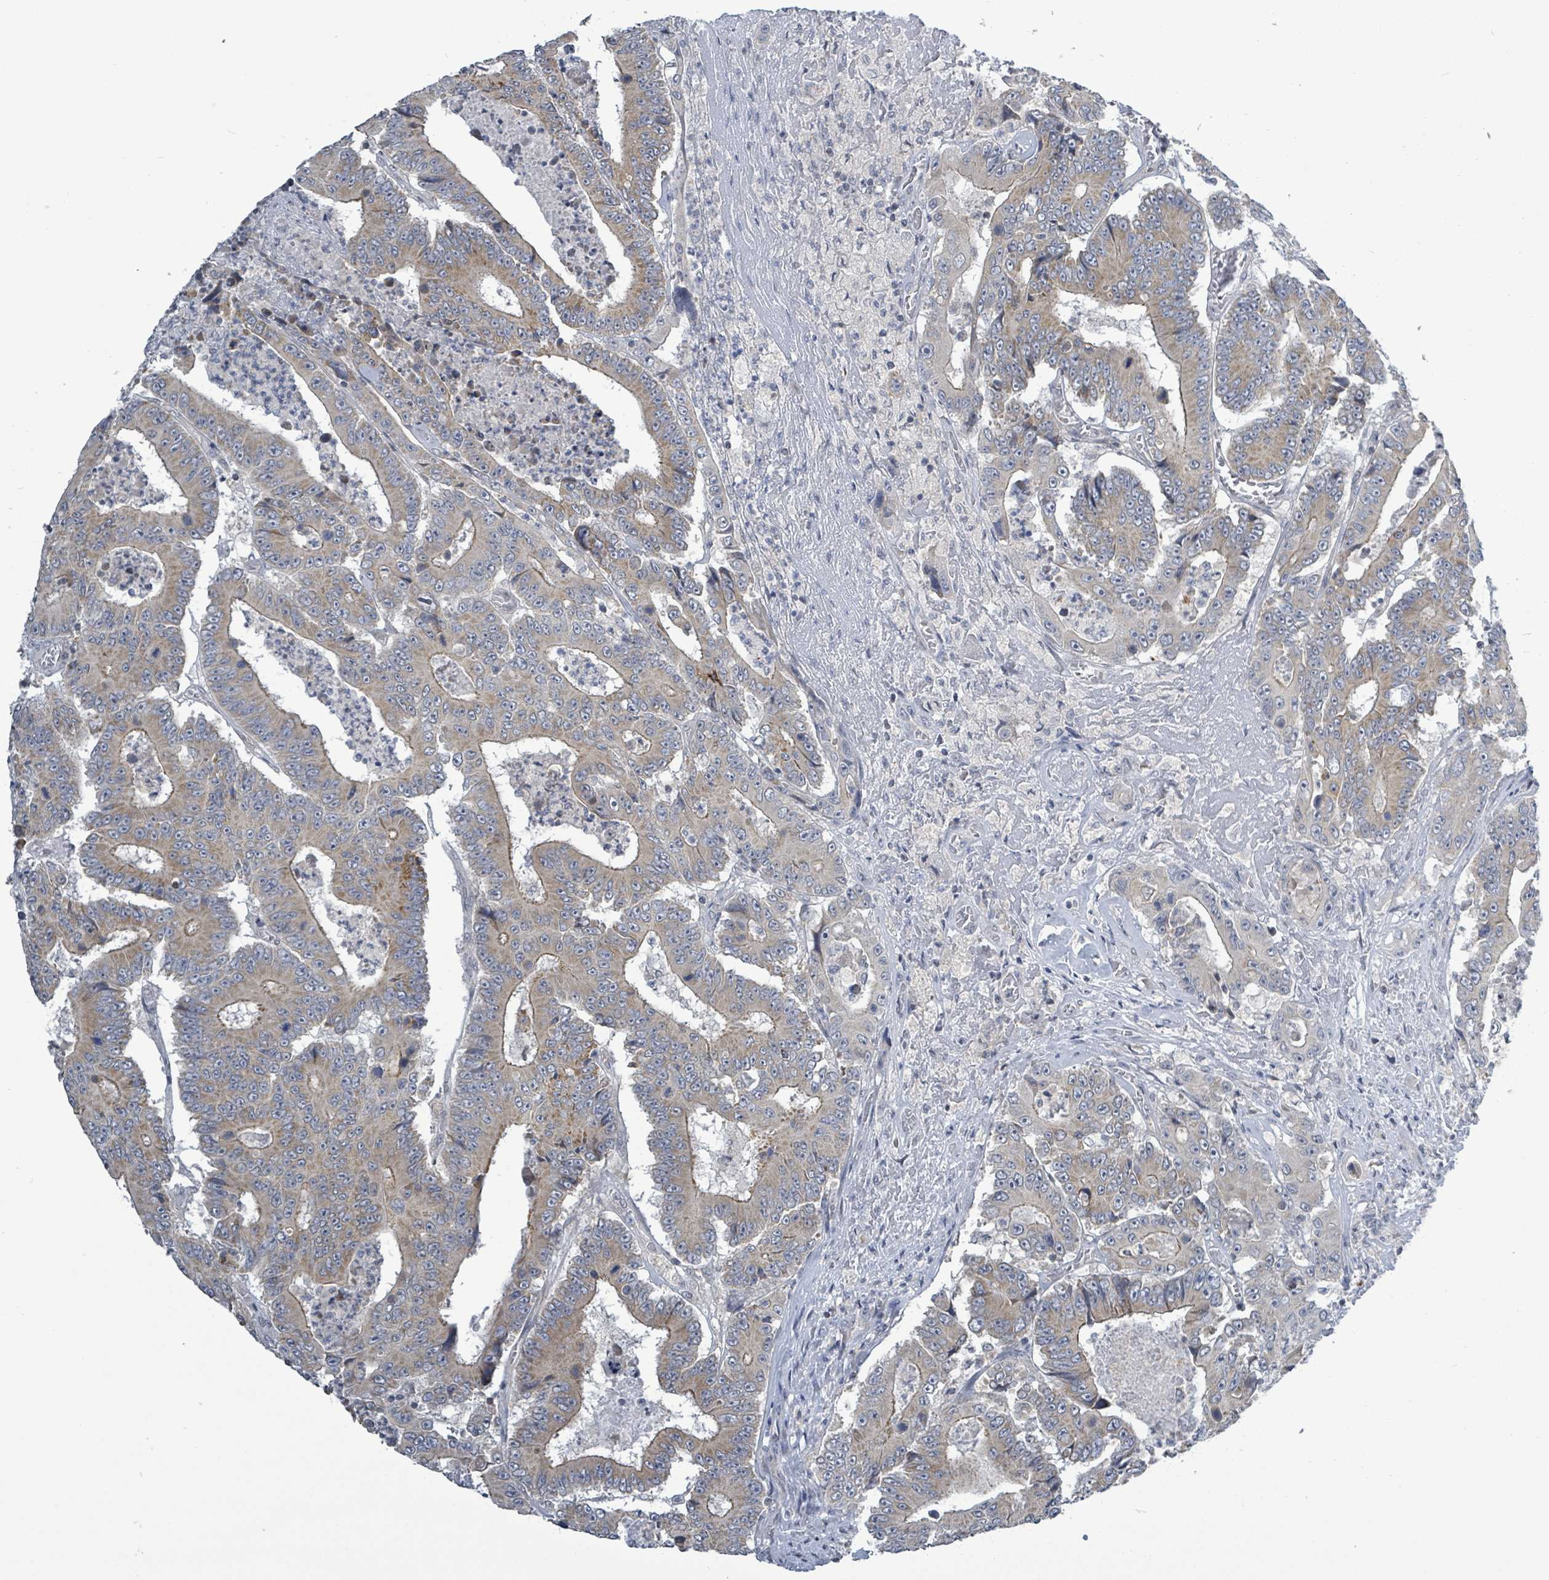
{"staining": {"intensity": "moderate", "quantity": ">75%", "location": "cytoplasmic/membranous"}, "tissue": "colorectal cancer", "cell_type": "Tumor cells", "image_type": "cancer", "snomed": [{"axis": "morphology", "description": "Adenocarcinoma, NOS"}, {"axis": "topography", "description": "Colon"}], "caption": "Immunohistochemical staining of human colorectal cancer (adenocarcinoma) displays medium levels of moderate cytoplasmic/membranous positivity in approximately >75% of tumor cells.", "gene": "COQ10B", "patient": {"sex": "male", "age": 83}}